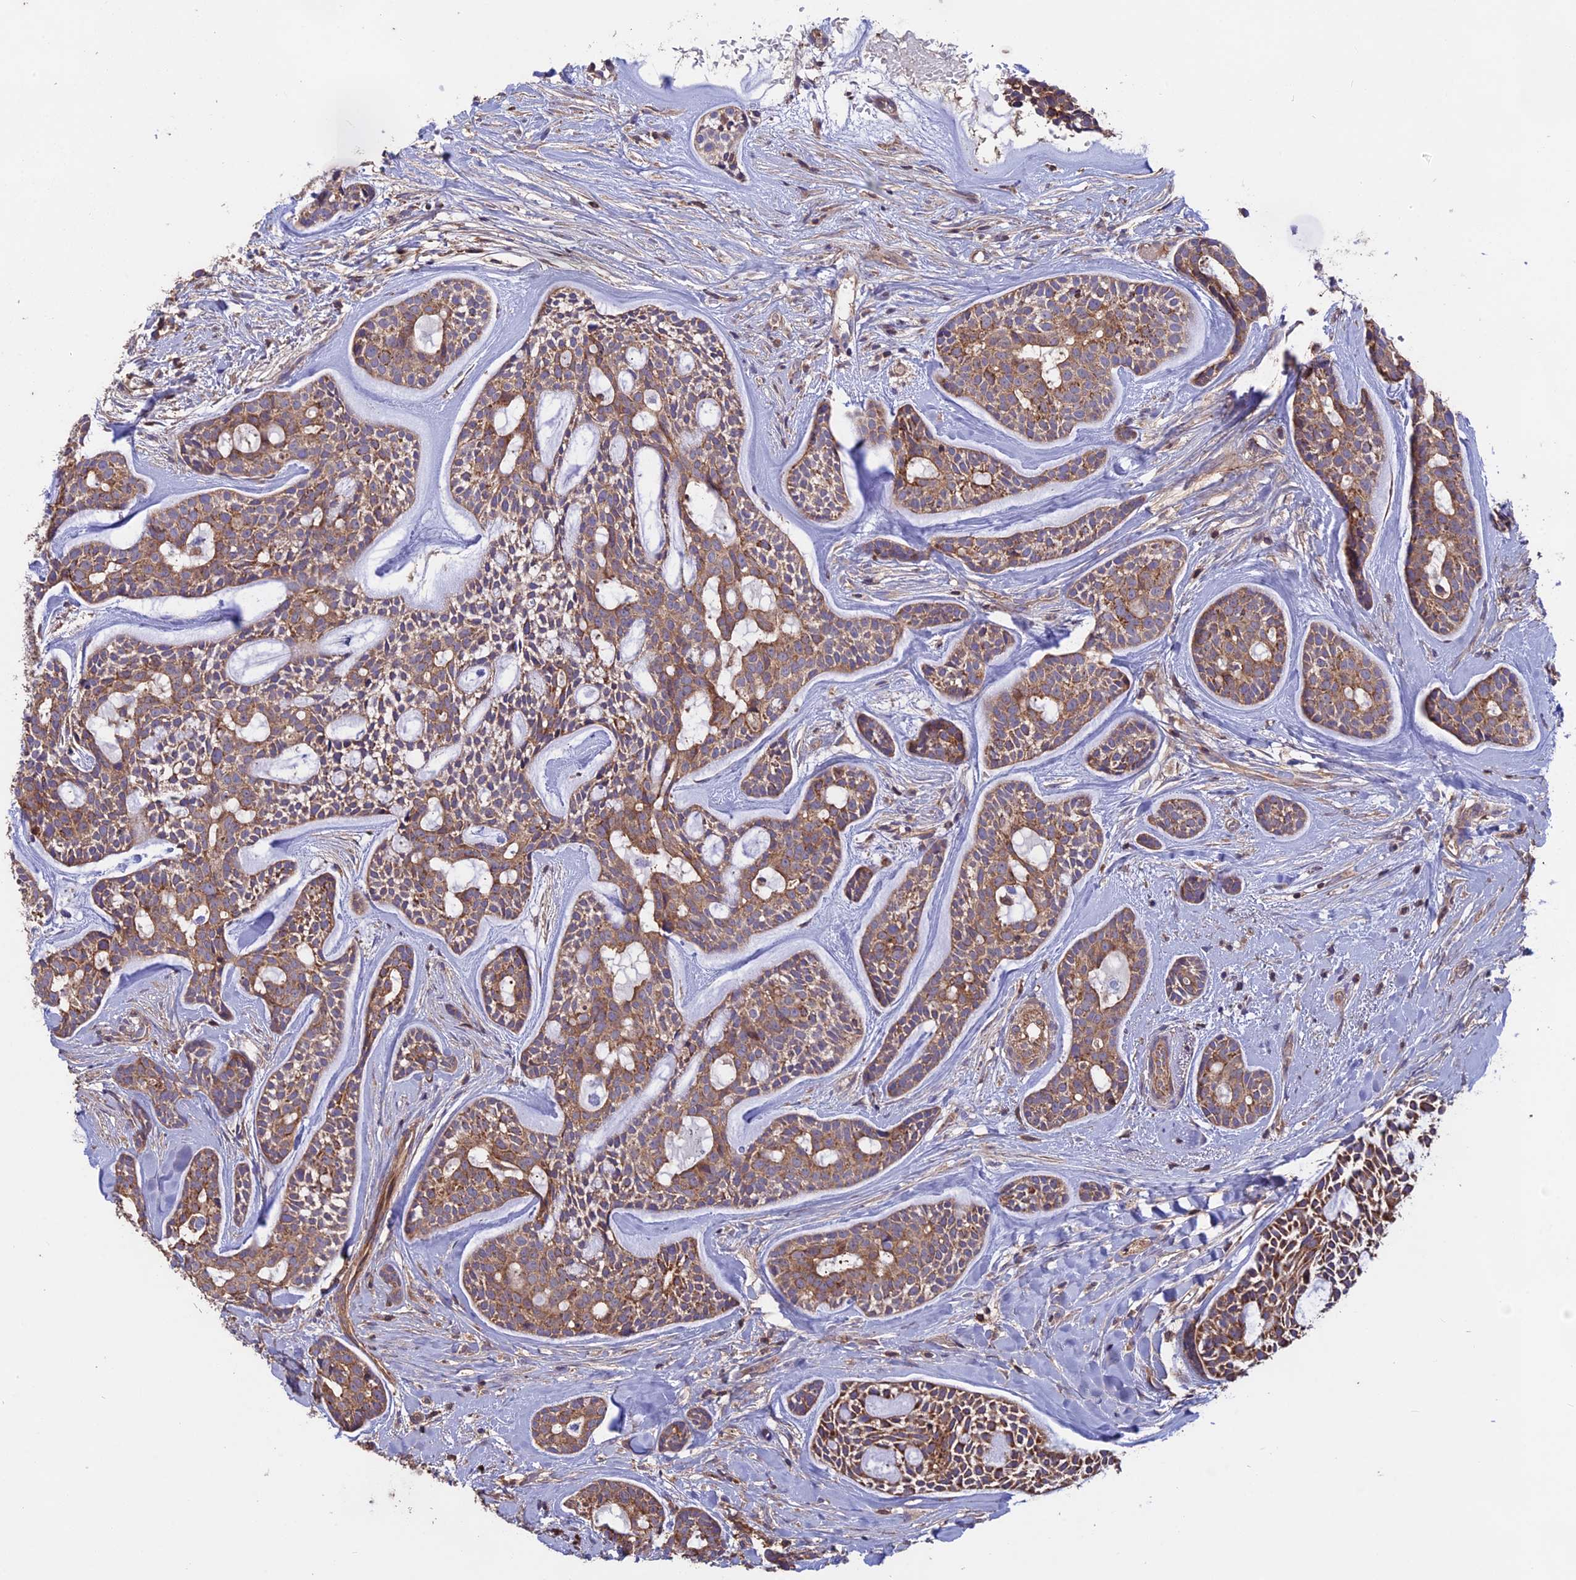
{"staining": {"intensity": "moderate", "quantity": ">75%", "location": "cytoplasmic/membranous"}, "tissue": "head and neck cancer", "cell_type": "Tumor cells", "image_type": "cancer", "snomed": [{"axis": "morphology", "description": "Normal tissue, NOS"}, {"axis": "morphology", "description": "Adenocarcinoma, NOS"}, {"axis": "topography", "description": "Subcutis"}, {"axis": "topography", "description": "Nasopharynx"}, {"axis": "topography", "description": "Head-Neck"}], "caption": "High-magnification brightfield microscopy of adenocarcinoma (head and neck) stained with DAB (3,3'-diaminobenzidine) (brown) and counterstained with hematoxylin (blue). tumor cells exhibit moderate cytoplasmic/membranous expression is identified in about>75% of cells.", "gene": "NUDT8", "patient": {"sex": "female", "age": 73}}